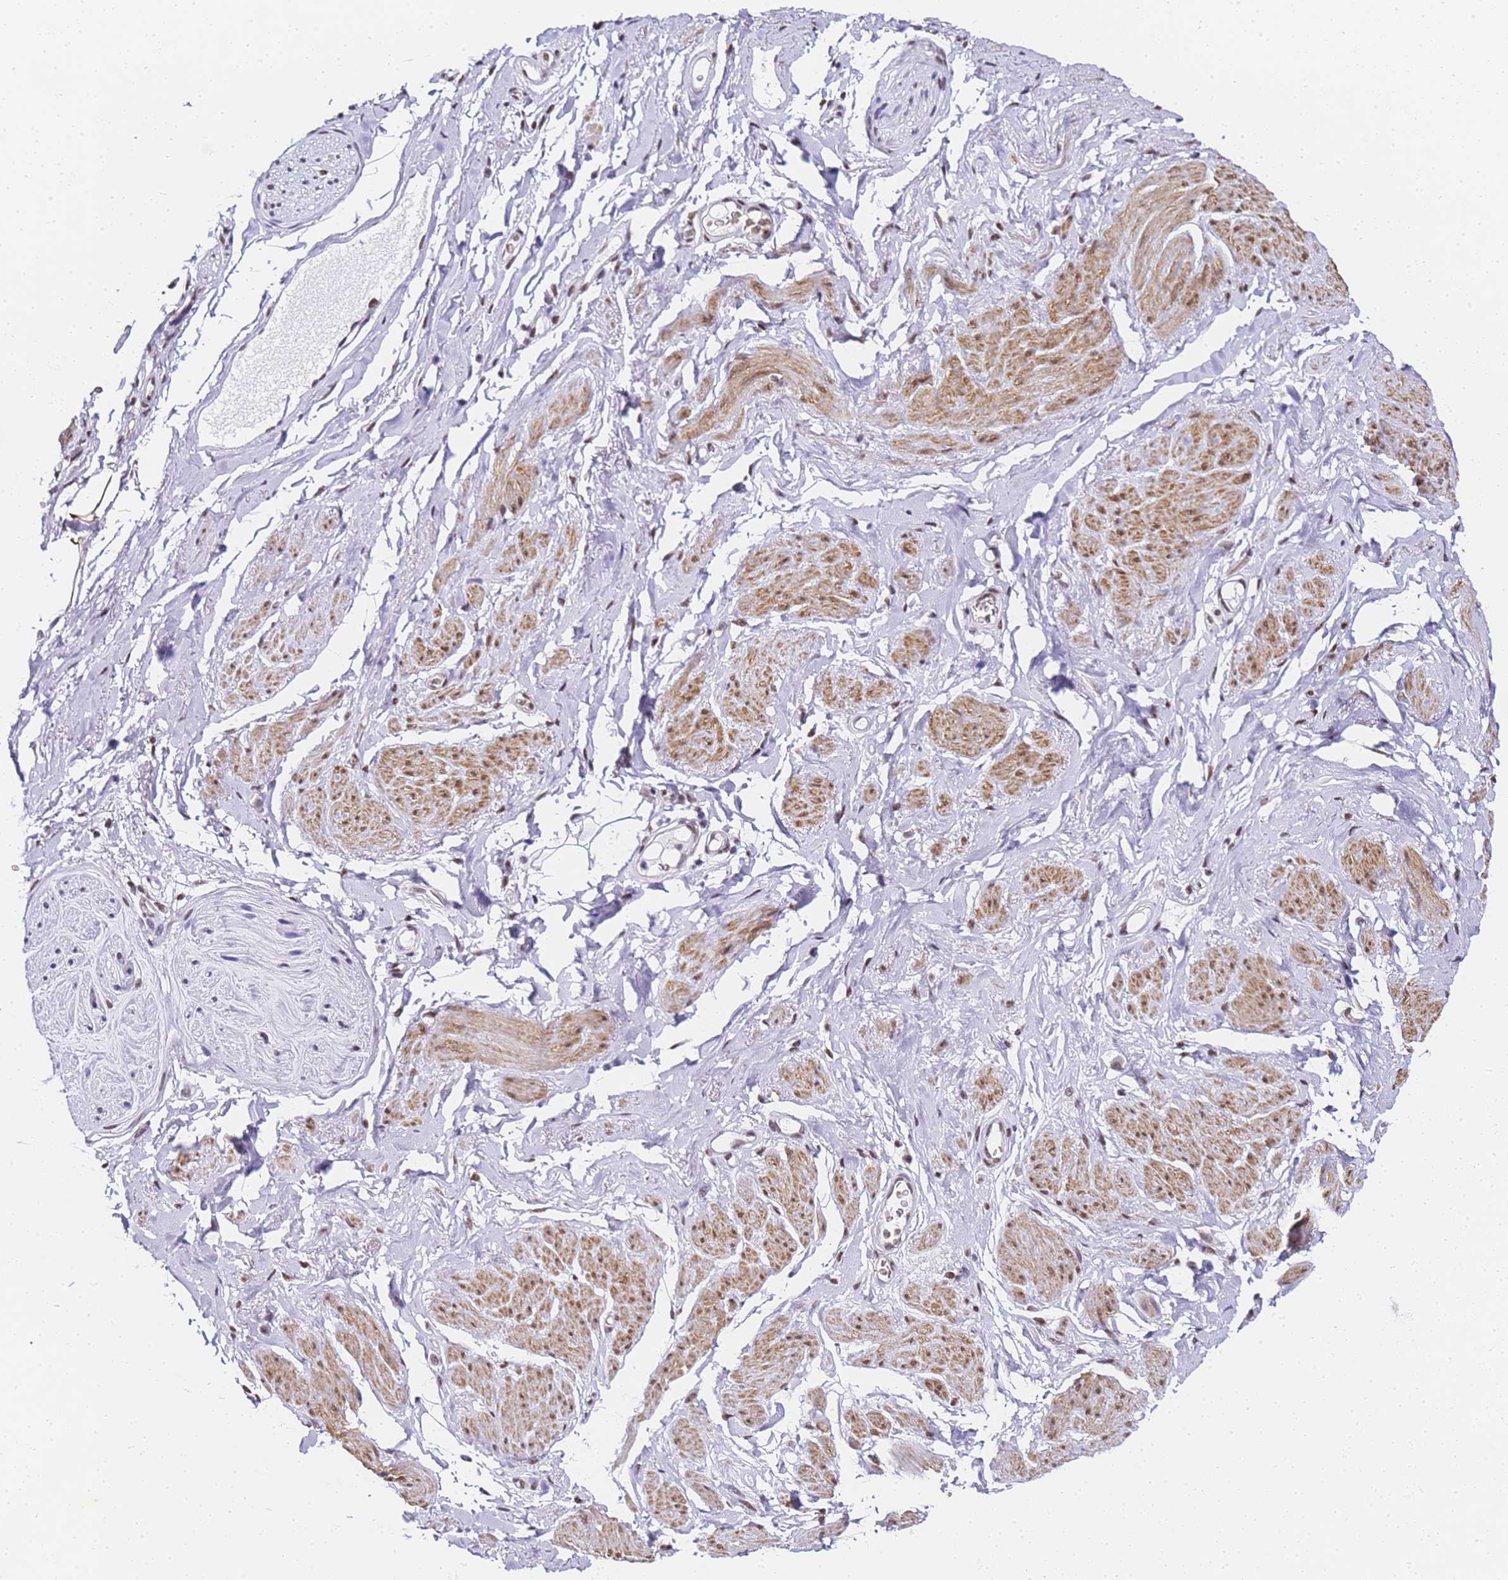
{"staining": {"intensity": "negative", "quantity": "none", "location": "none"}, "tissue": "adipose tissue", "cell_type": "Adipocytes", "image_type": "normal", "snomed": [{"axis": "morphology", "description": "Normal tissue, NOS"}, {"axis": "morphology", "description": "Adenocarcinoma, NOS"}, {"axis": "topography", "description": "Rectum"}, {"axis": "topography", "description": "Vagina"}, {"axis": "topography", "description": "Peripheral nerve tissue"}], "caption": "Adipocytes show no significant protein staining in unremarkable adipose tissue. (DAB IHC with hematoxylin counter stain).", "gene": "POLR1A", "patient": {"sex": "female", "age": 71}}